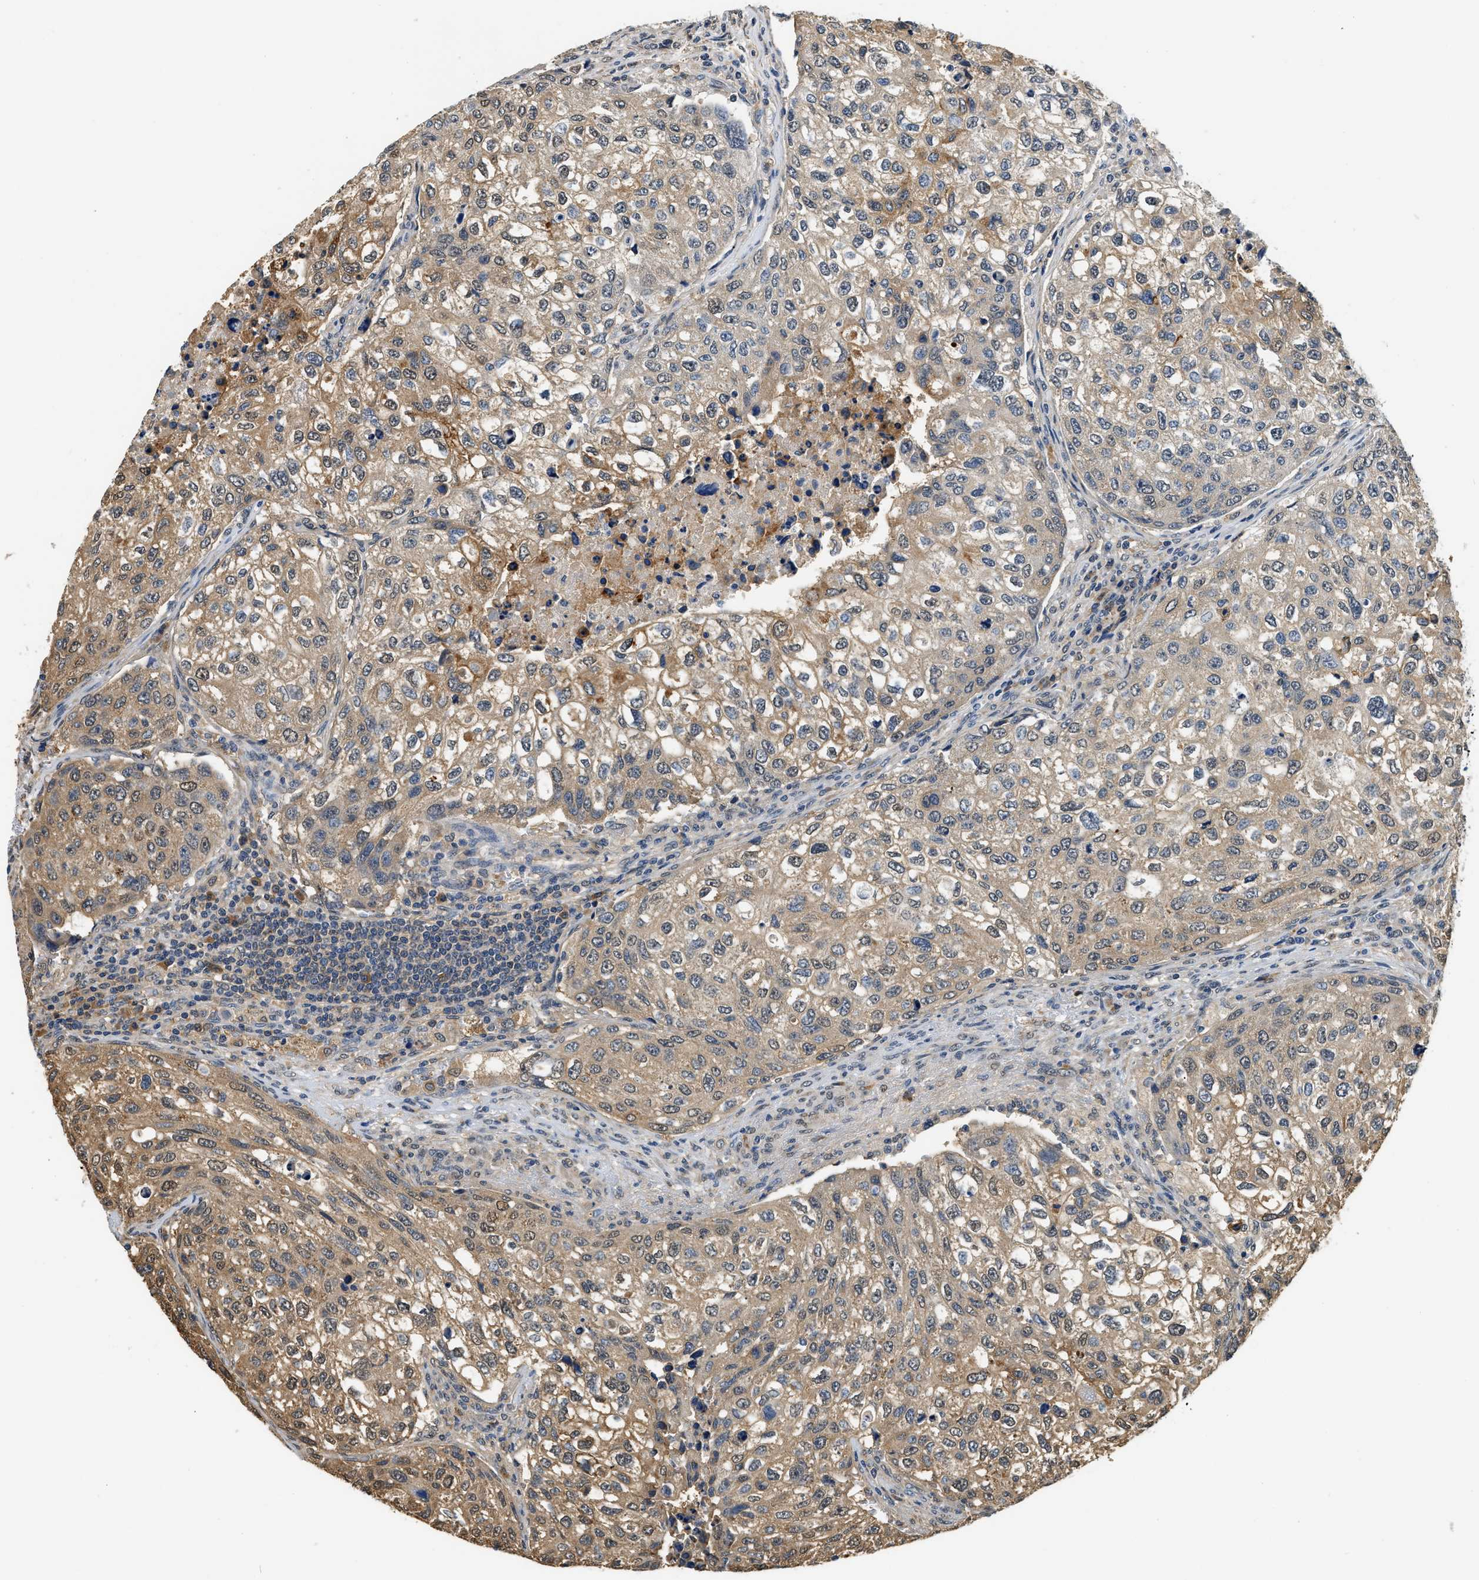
{"staining": {"intensity": "moderate", "quantity": "25%-75%", "location": "cytoplasmic/membranous"}, "tissue": "urothelial cancer", "cell_type": "Tumor cells", "image_type": "cancer", "snomed": [{"axis": "morphology", "description": "Urothelial carcinoma, High grade"}, {"axis": "topography", "description": "Lymph node"}, {"axis": "topography", "description": "Urinary bladder"}], "caption": "This micrograph exhibits high-grade urothelial carcinoma stained with immunohistochemistry (IHC) to label a protein in brown. The cytoplasmic/membranous of tumor cells show moderate positivity for the protein. Nuclei are counter-stained blue.", "gene": "BCL7C", "patient": {"sex": "male", "age": 51}}